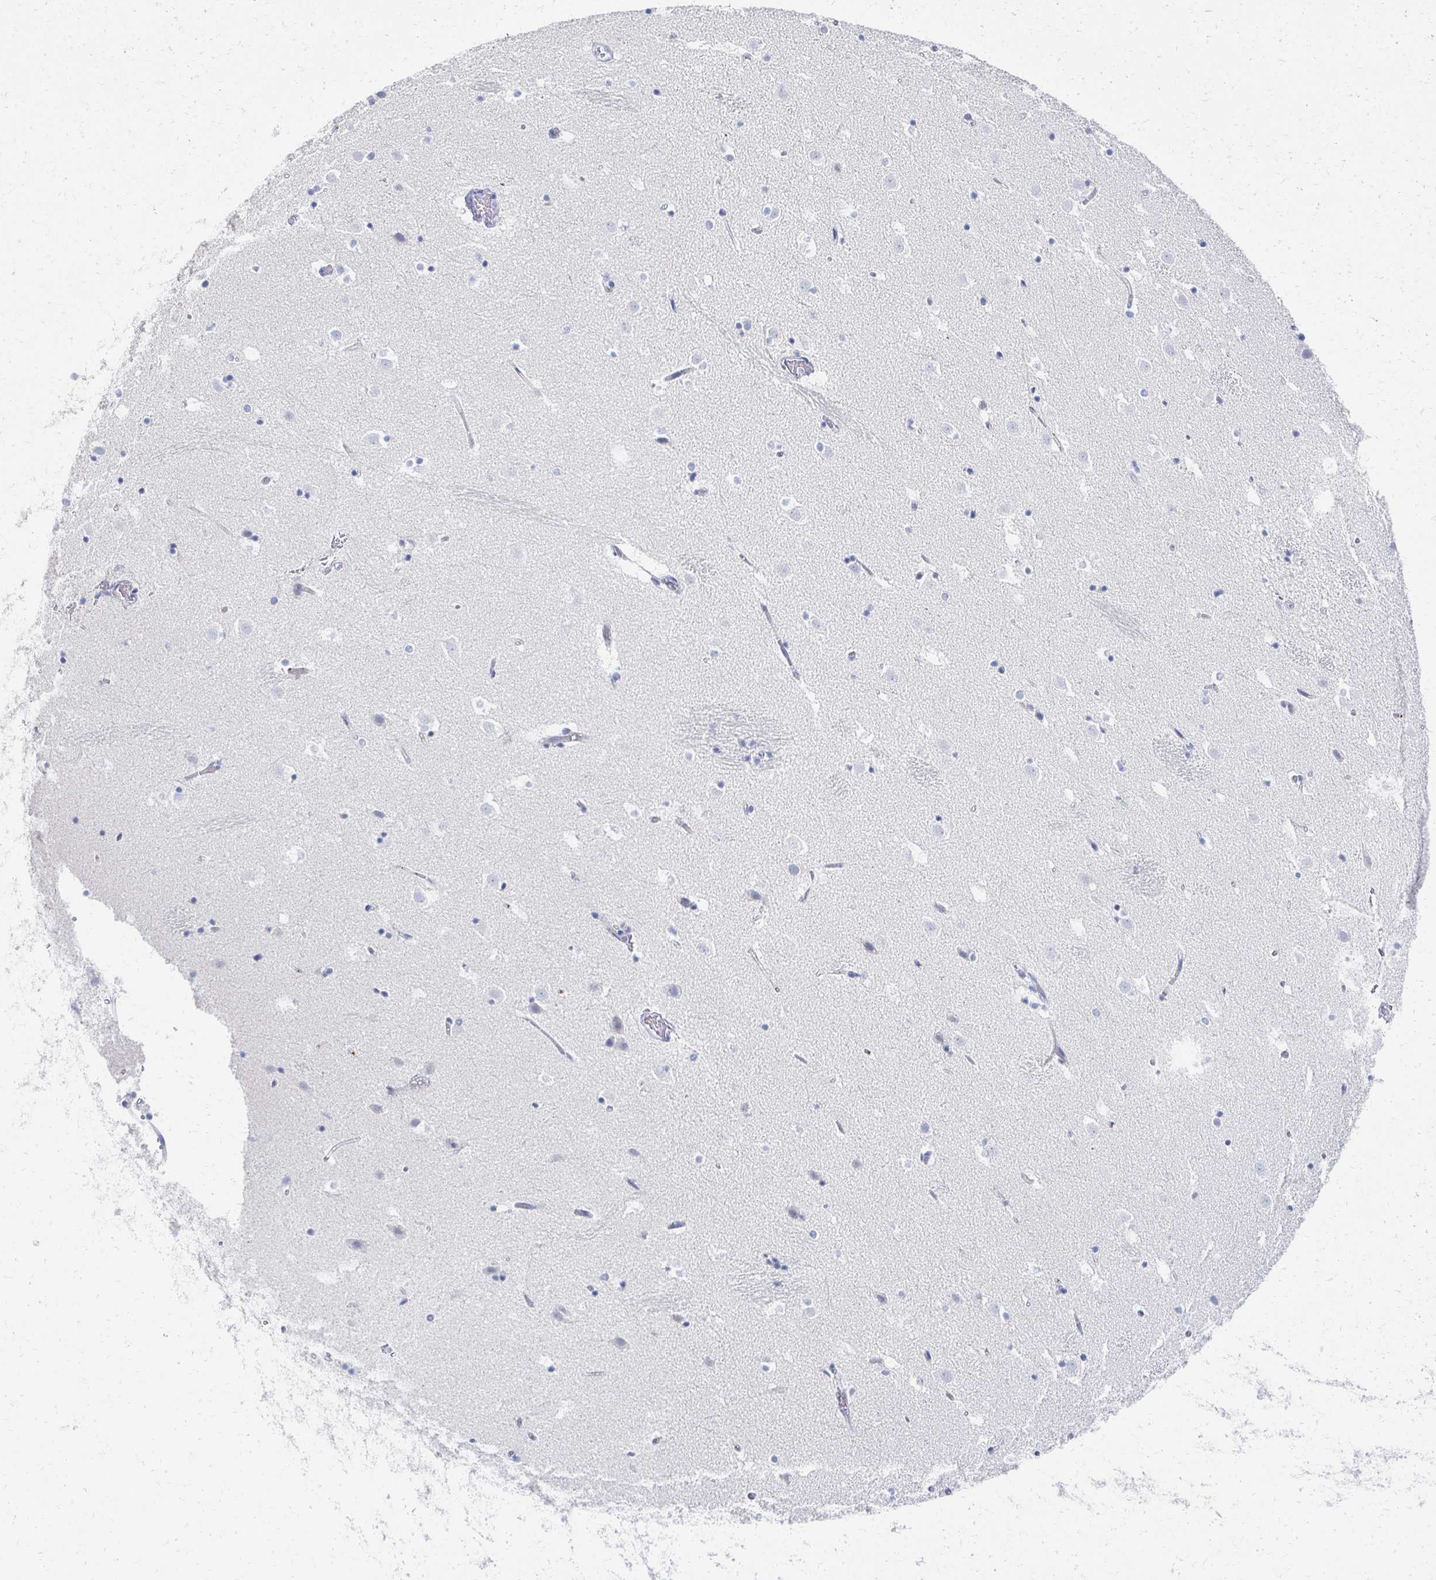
{"staining": {"intensity": "negative", "quantity": "none", "location": "none"}, "tissue": "caudate", "cell_type": "Glial cells", "image_type": "normal", "snomed": [{"axis": "morphology", "description": "Normal tissue, NOS"}, {"axis": "topography", "description": "Lateral ventricle wall"}], "caption": "Micrograph shows no significant protein positivity in glial cells of benign caudate. (Immunohistochemistry, brightfield microscopy, high magnification).", "gene": "PRR20A", "patient": {"sex": "male", "age": 37}}